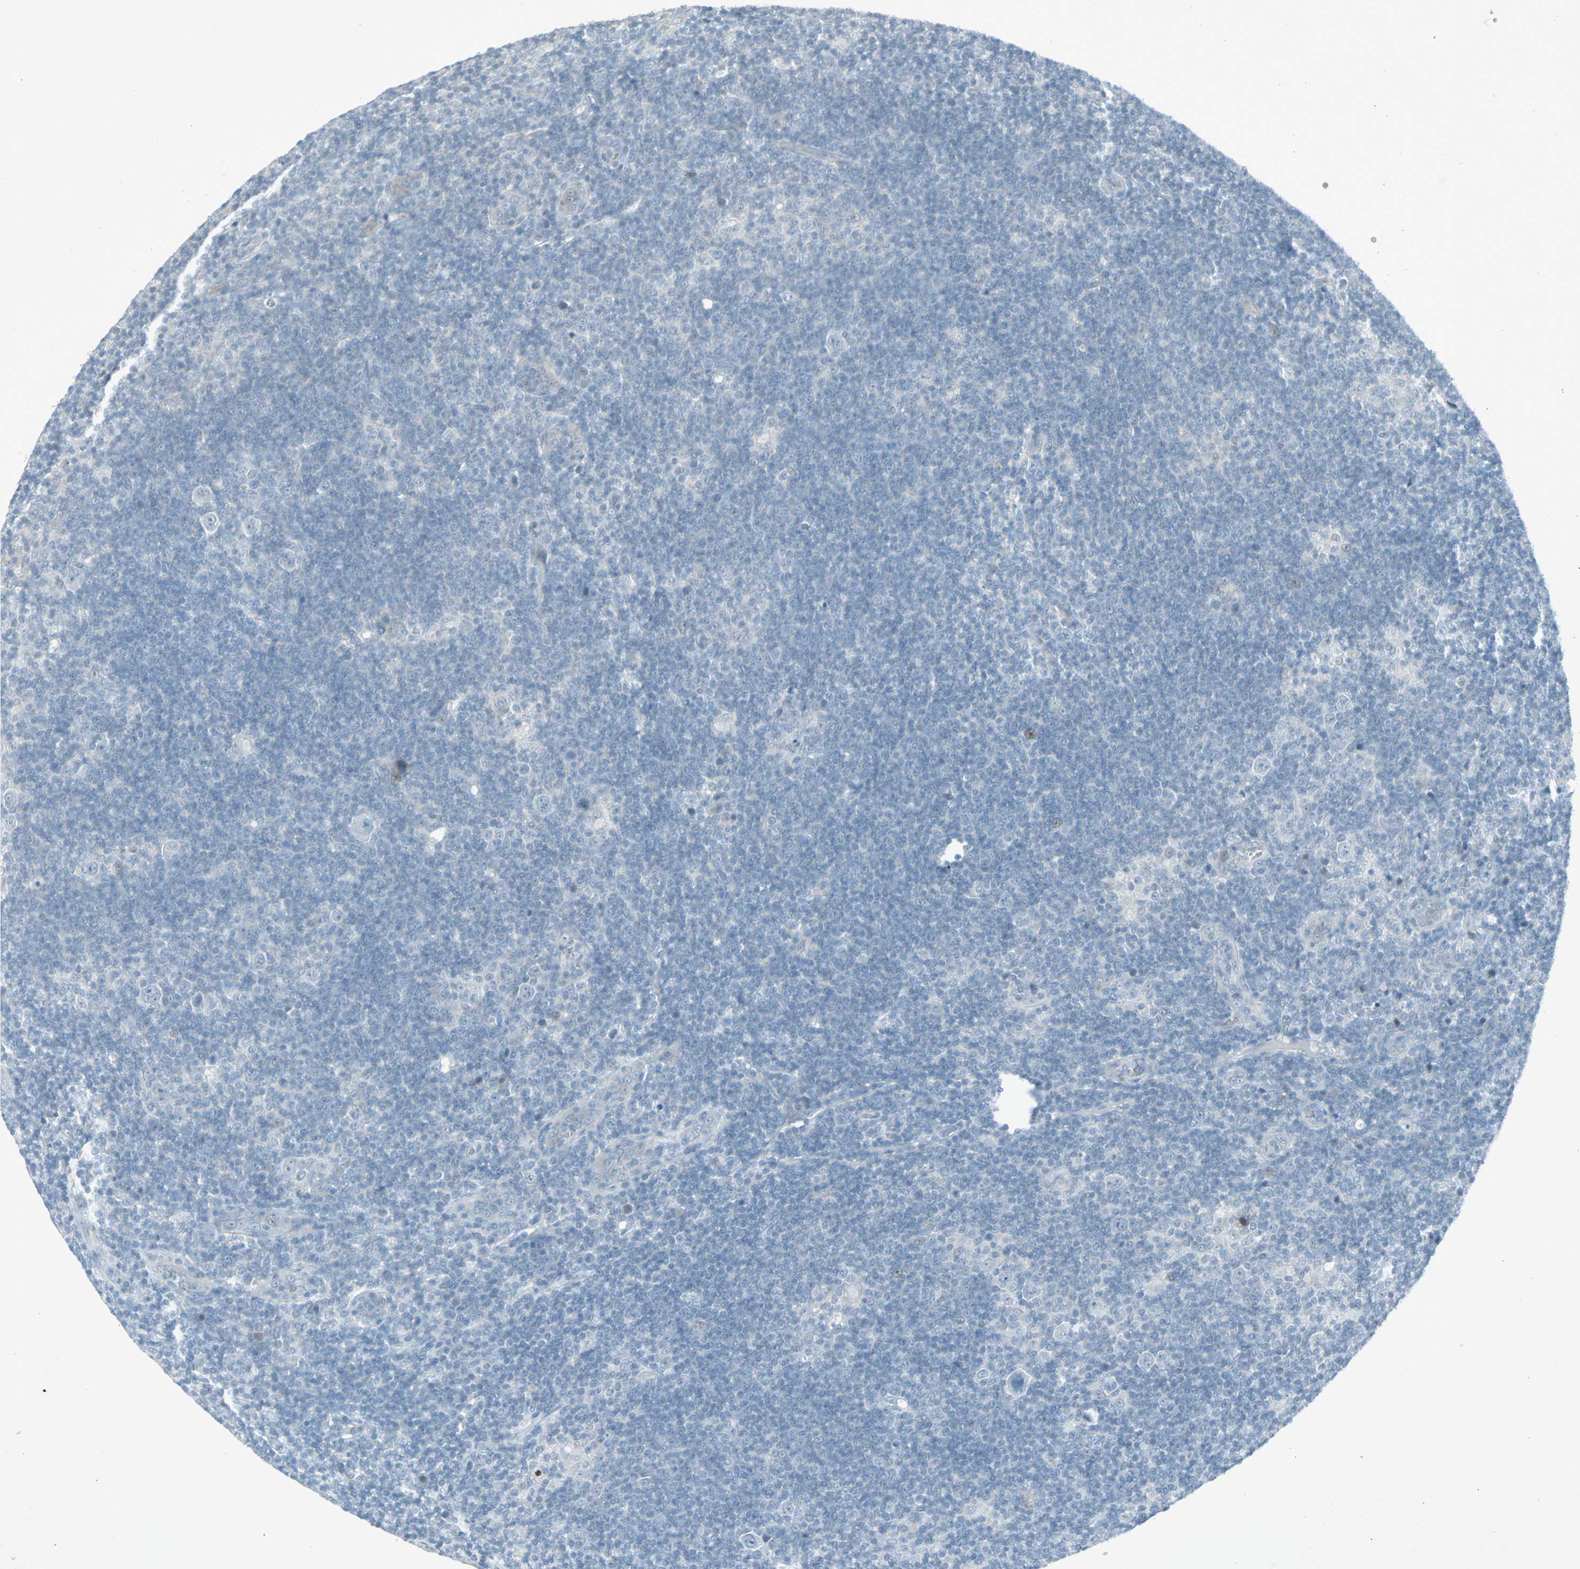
{"staining": {"intensity": "negative", "quantity": "none", "location": "none"}, "tissue": "lymphoma", "cell_type": "Tumor cells", "image_type": "cancer", "snomed": [{"axis": "morphology", "description": "Hodgkin's disease, NOS"}, {"axis": "topography", "description": "Lymph node"}], "caption": "IHC of lymphoma shows no expression in tumor cells.", "gene": "LANCL3", "patient": {"sex": "female", "age": 57}}